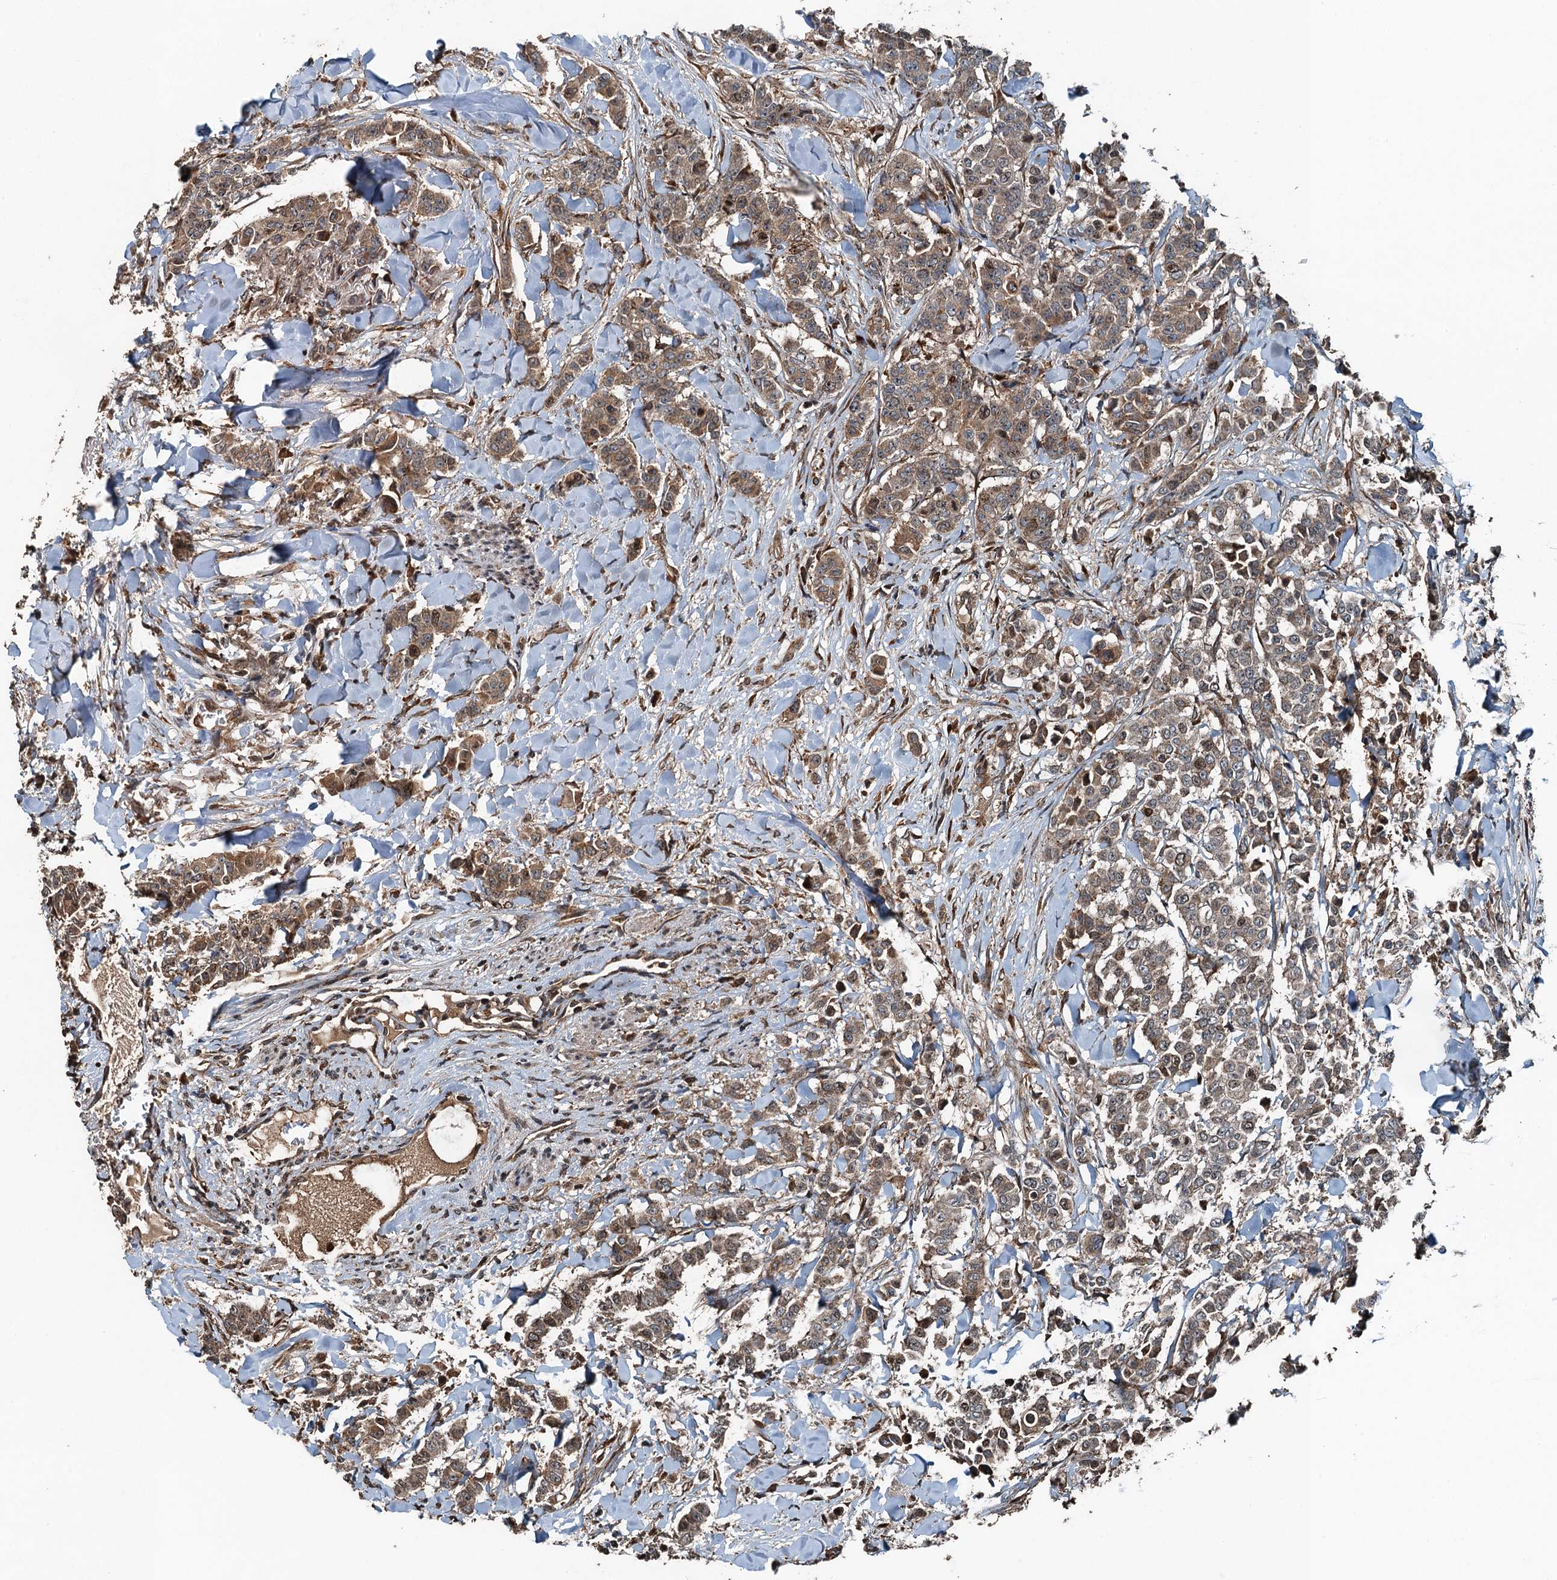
{"staining": {"intensity": "moderate", "quantity": ">75%", "location": "cytoplasmic/membranous"}, "tissue": "breast cancer", "cell_type": "Tumor cells", "image_type": "cancer", "snomed": [{"axis": "morphology", "description": "Duct carcinoma"}, {"axis": "topography", "description": "Breast"}], "caption": "A medium amount of moderate cytoplasmic/membranous positivity is appreciated in approximately >75% of tumor cells in breast cancer tissue.", "gene": "TCTN1", "patient": {"sex": "female", "age": 40}}